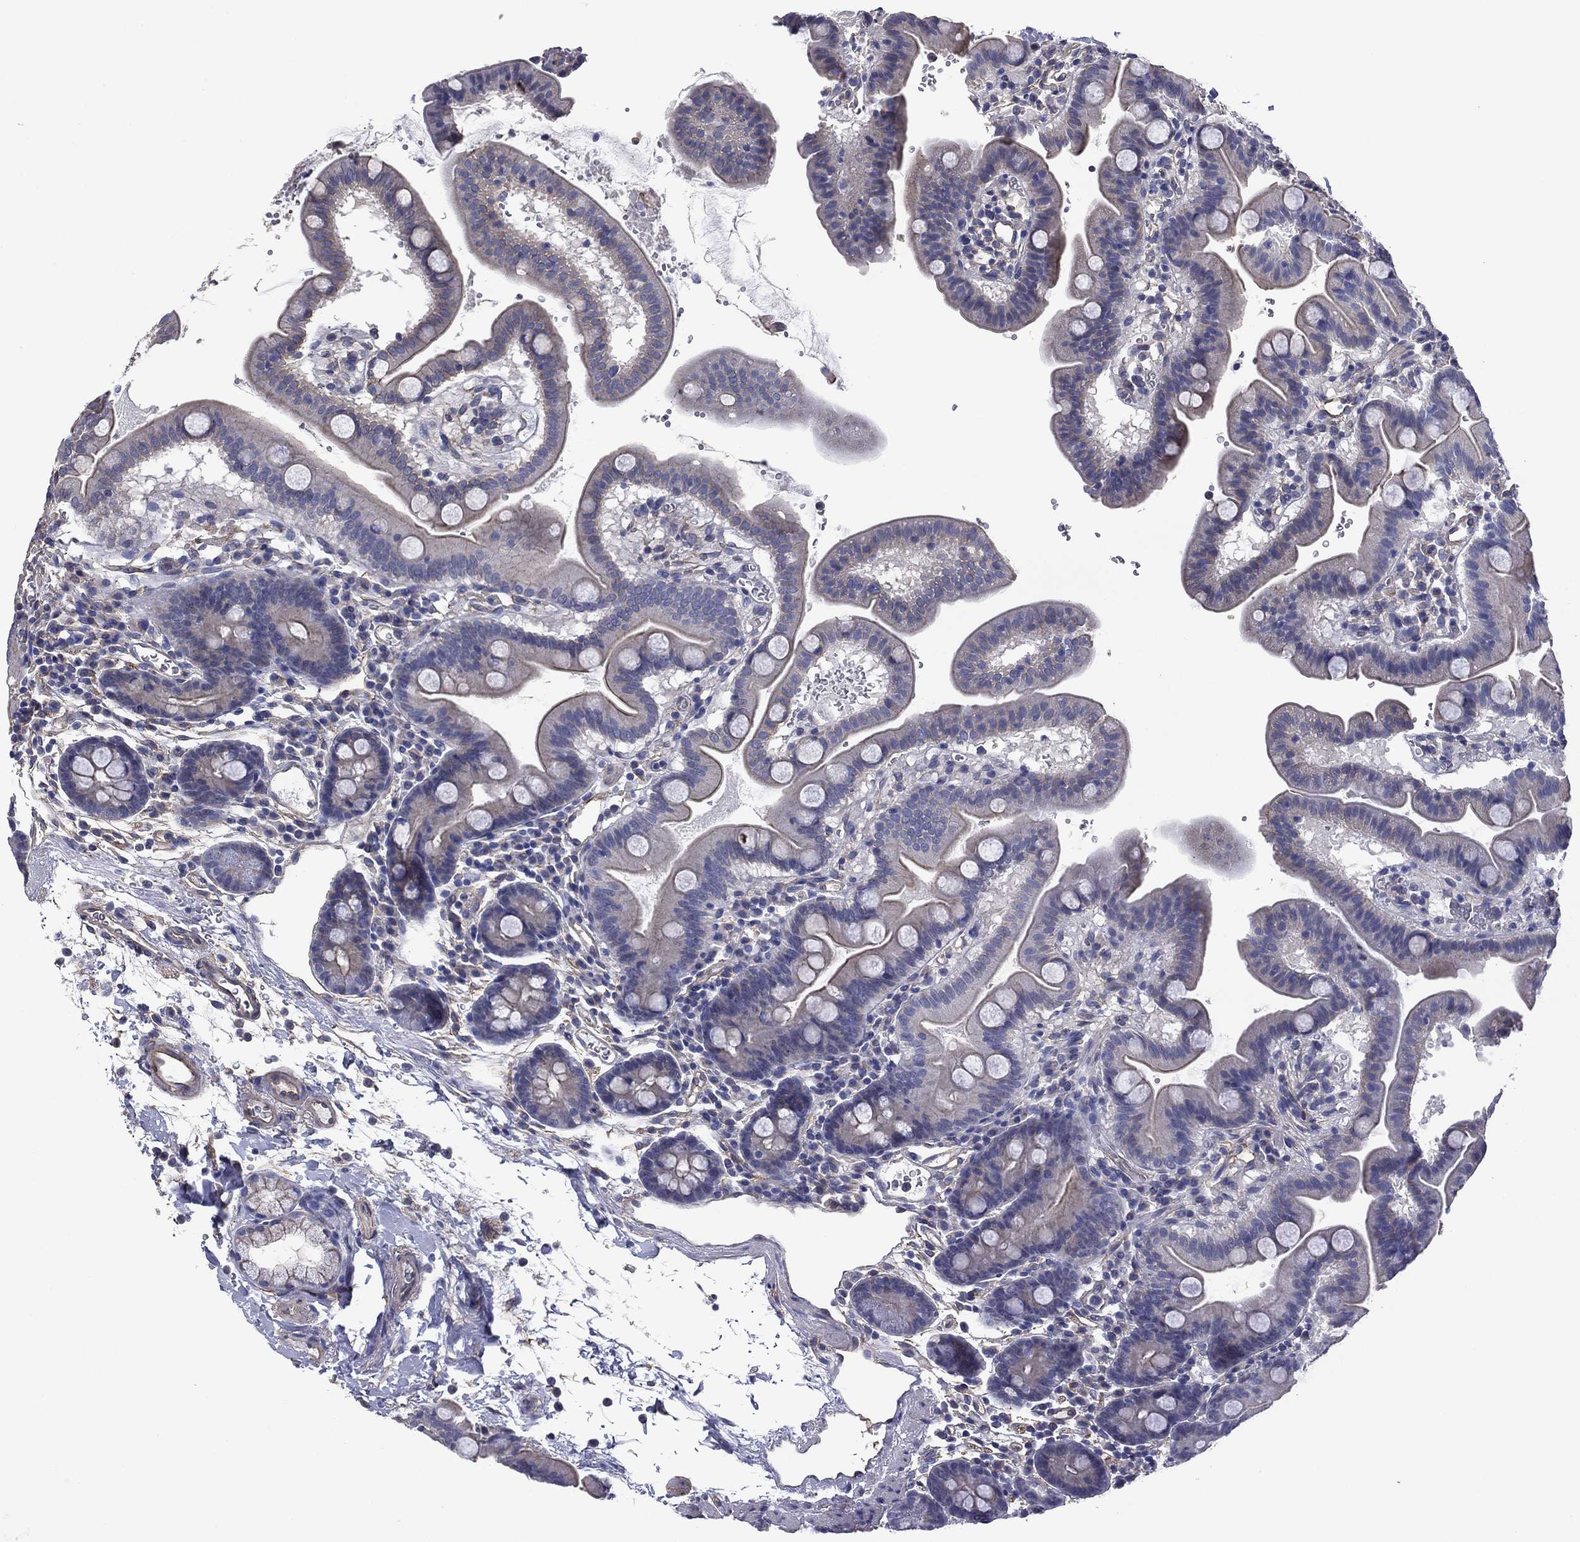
{"staining": {"intensity": "moderate", "quantity": "<25%", "location": "cytoplasmic/membranous"}, "tissue": "duodenum", "cell_type": "Glandular cells", "image_type": "normal", "snomed": [{"axis": "morphology", "description": "Normal tissue, NOS"}, {"axis": "topography", "description": "Duodenum"}], "caption": "Immunohistochemical staining of normal human duodenum reveals <25% levels of moderate cytoplasmic/membranous protein expression in approximately <25% of glandular cells. (IHC, brightfield microscopy, high magnification).", "gene": "TCHH", "patient": {"sex": "male", "age": 59}}